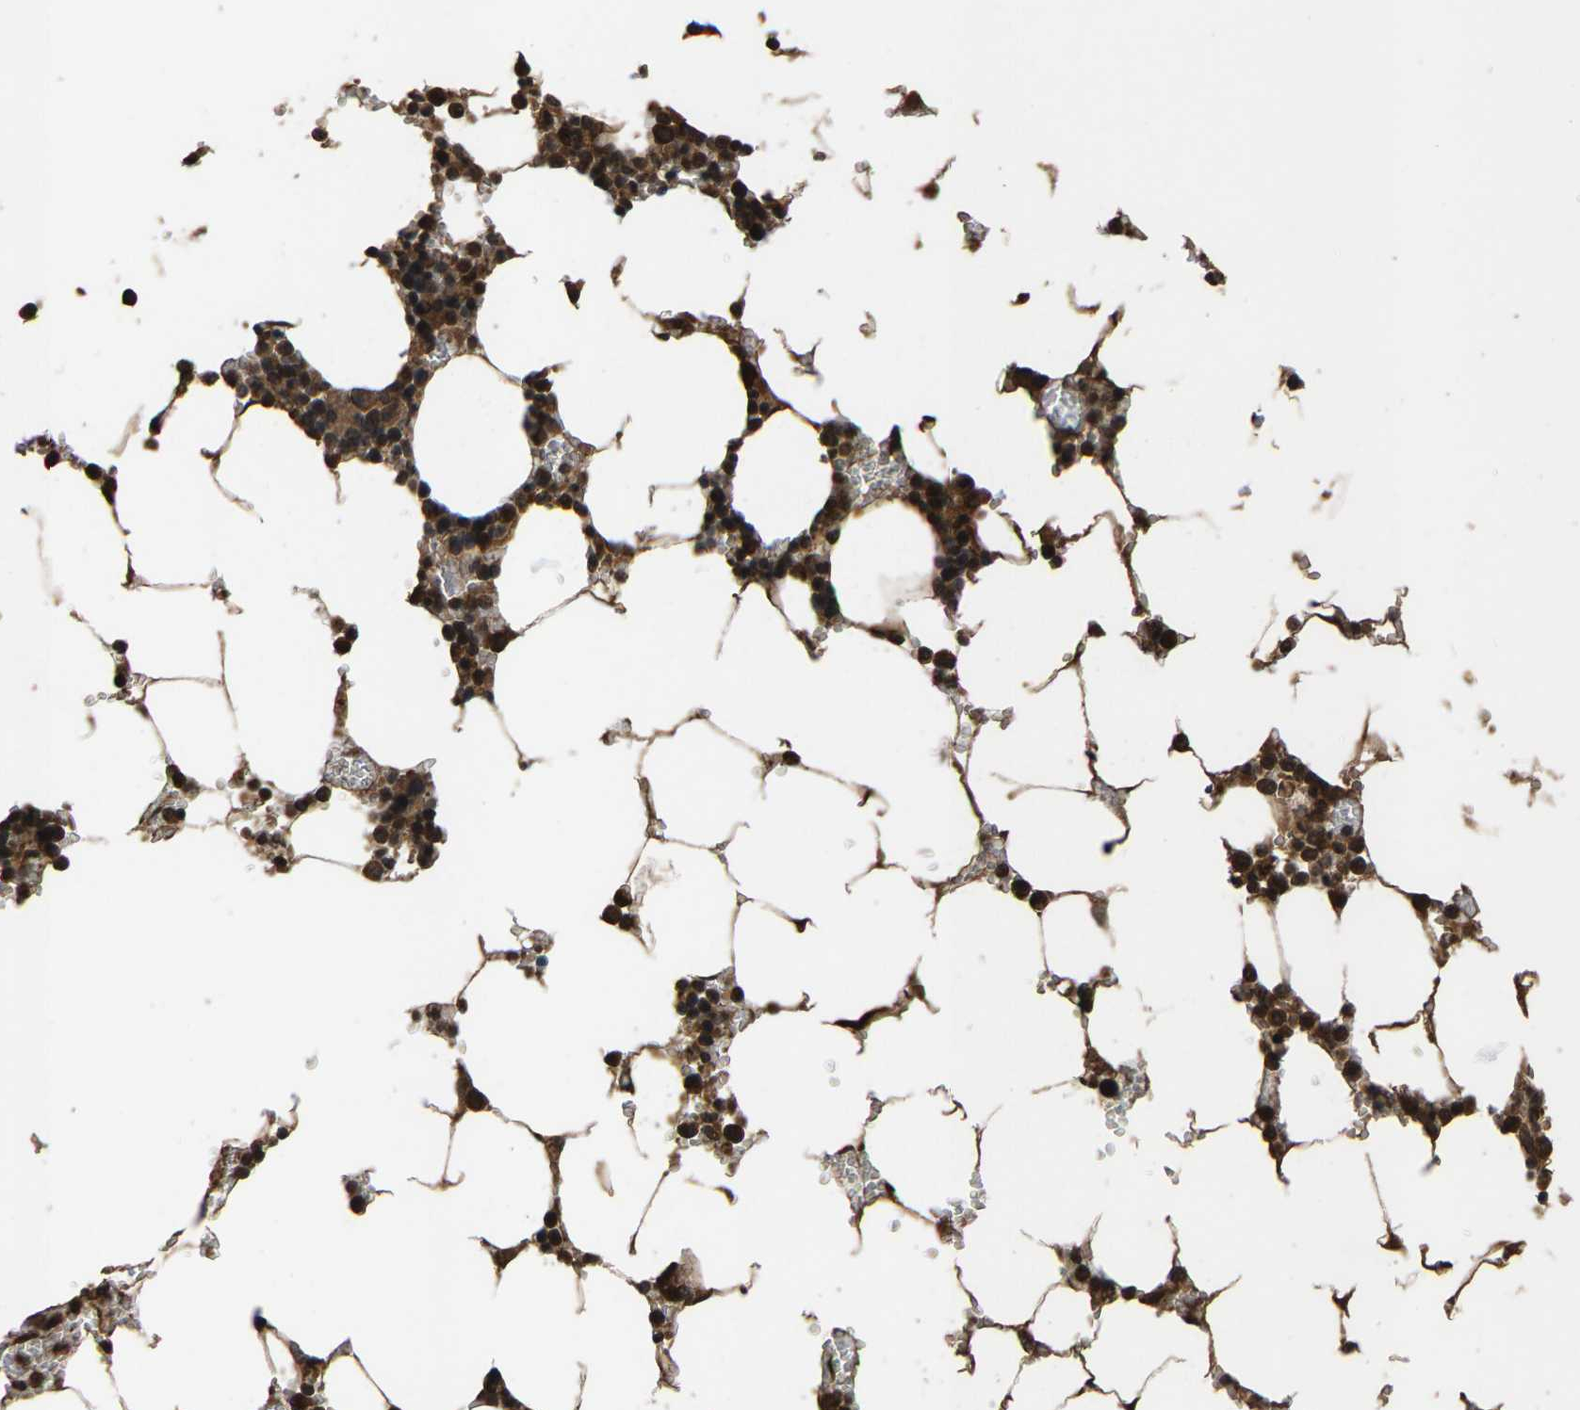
{"staining": {"intensity": "strong", "quantity": "<25%", "location": "nuclear"}, "tissue": "bone marrow", "cell_type": "Hematopoietic cells", "image_type": "normal", "snomed": [{"axis": "morphology", "description": "Normal tissue, NOS"}, {"axis": "topography", "description": "Bone marrow"}], "caption": "Immunohistochemistry (IHC) histopathology image of unremarkable bone marrow: bone marrow stained using immunohistochemistry shows medium levels of strong protein expression localized specifically in the nuclear of hematopoietic cells, appearing as a nuclear brown color.", "gene": "HUWE1", "patient": {"sex": "male", "age": 70}}